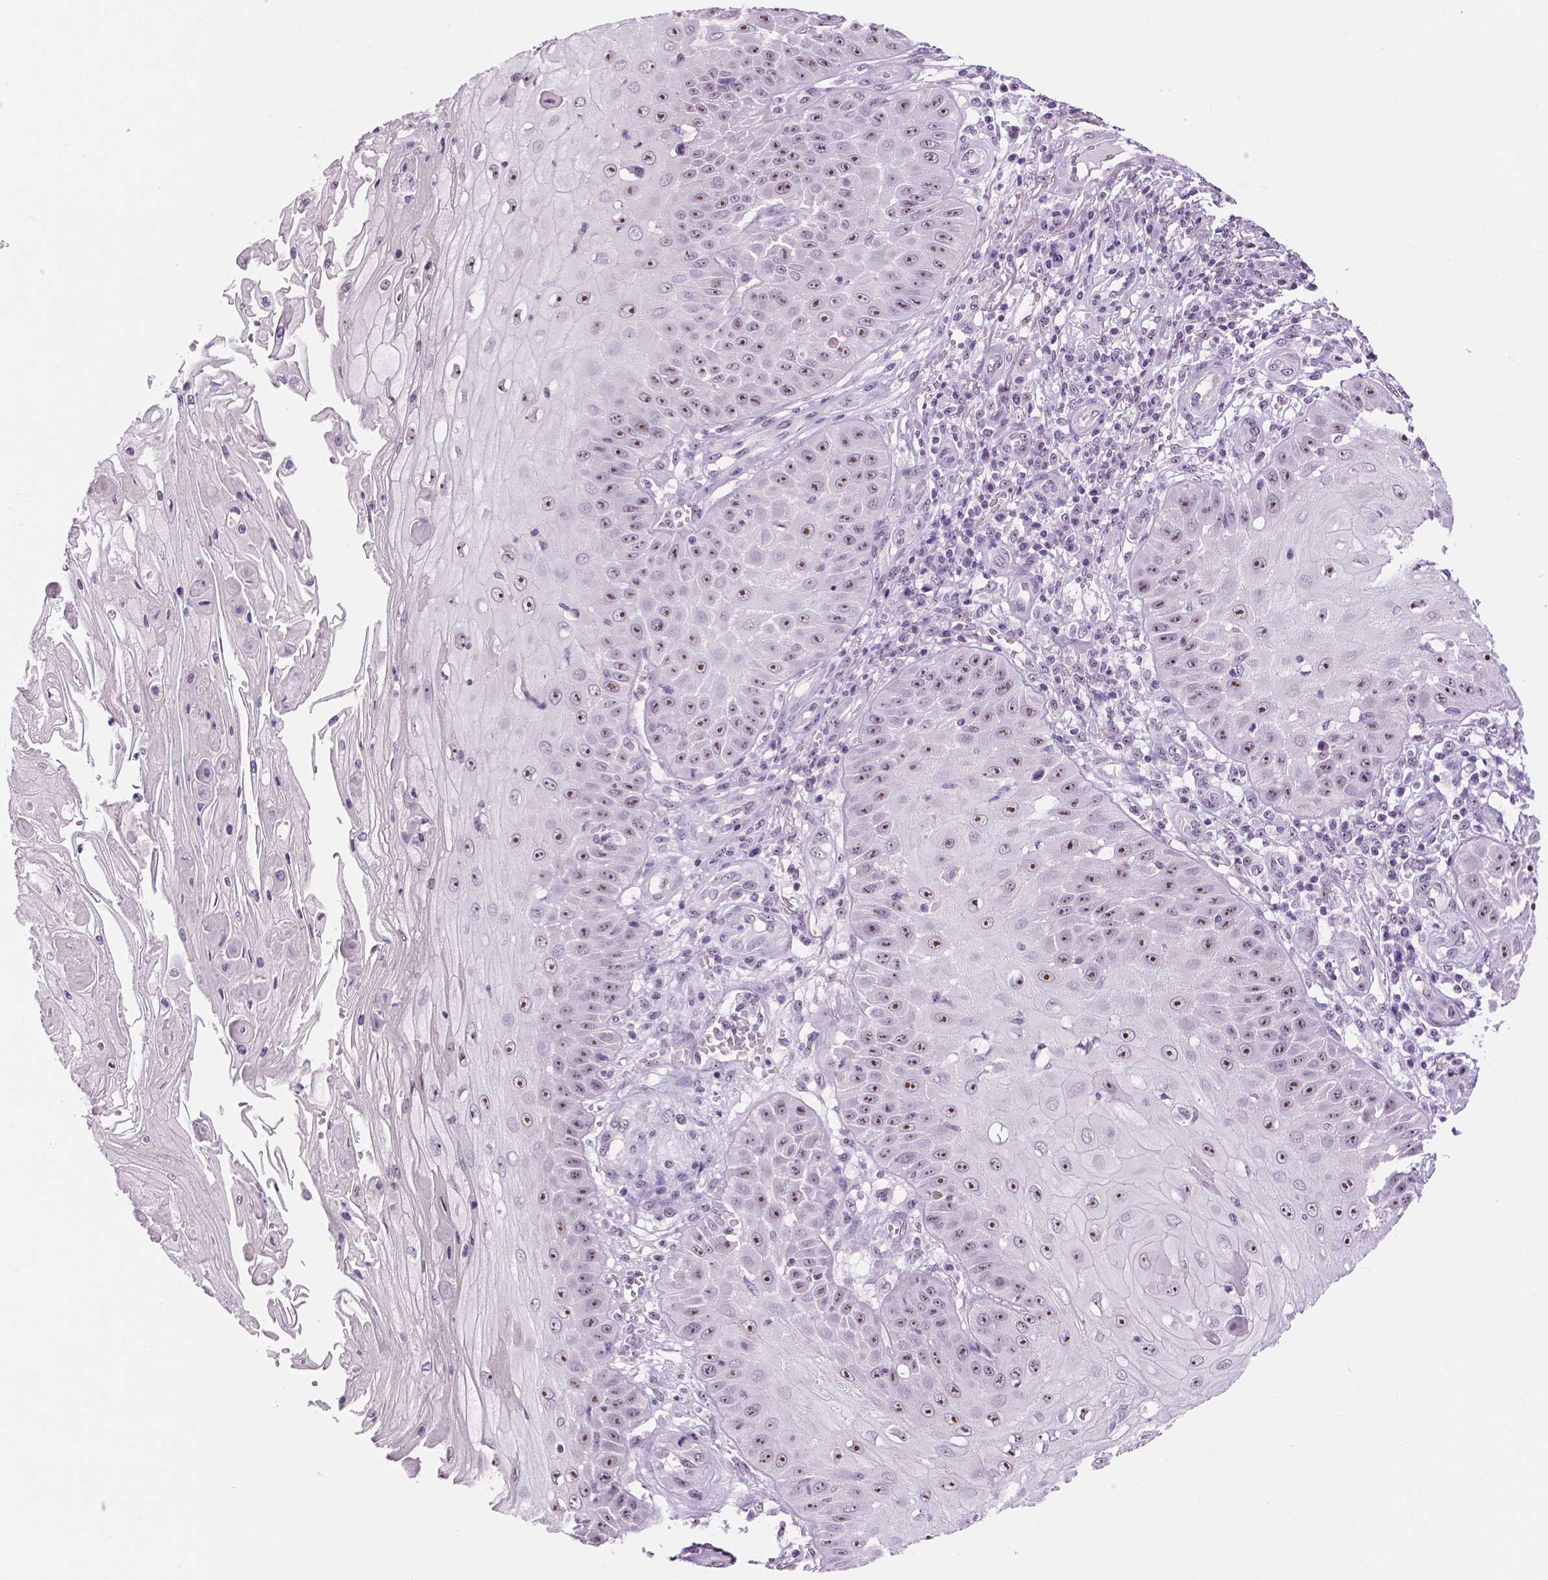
{"staining": {"intensity": "moderate", "quantity": "25%-75%", "location": "nuclear"}, "tissue": "skin cancer", "cell_type": "Tumor cells", "image_type": "cancer", "snomed": [{"axis": "morphology", "description": "Squamous cell carcinoma, NOS"}, {"axis": "topography", "description": "Skin"}], "caption": "Immunohistochemistry (IHC) photomicrograph of human squamous cell carcinoma (skin) stained for a protein (brown), which demonstrates medium levels of moderate nuclear staining in approximately 25%-75% of tumor cells.", "gene": "NHP2", "patient": {"sex": "male", "age": 70}}